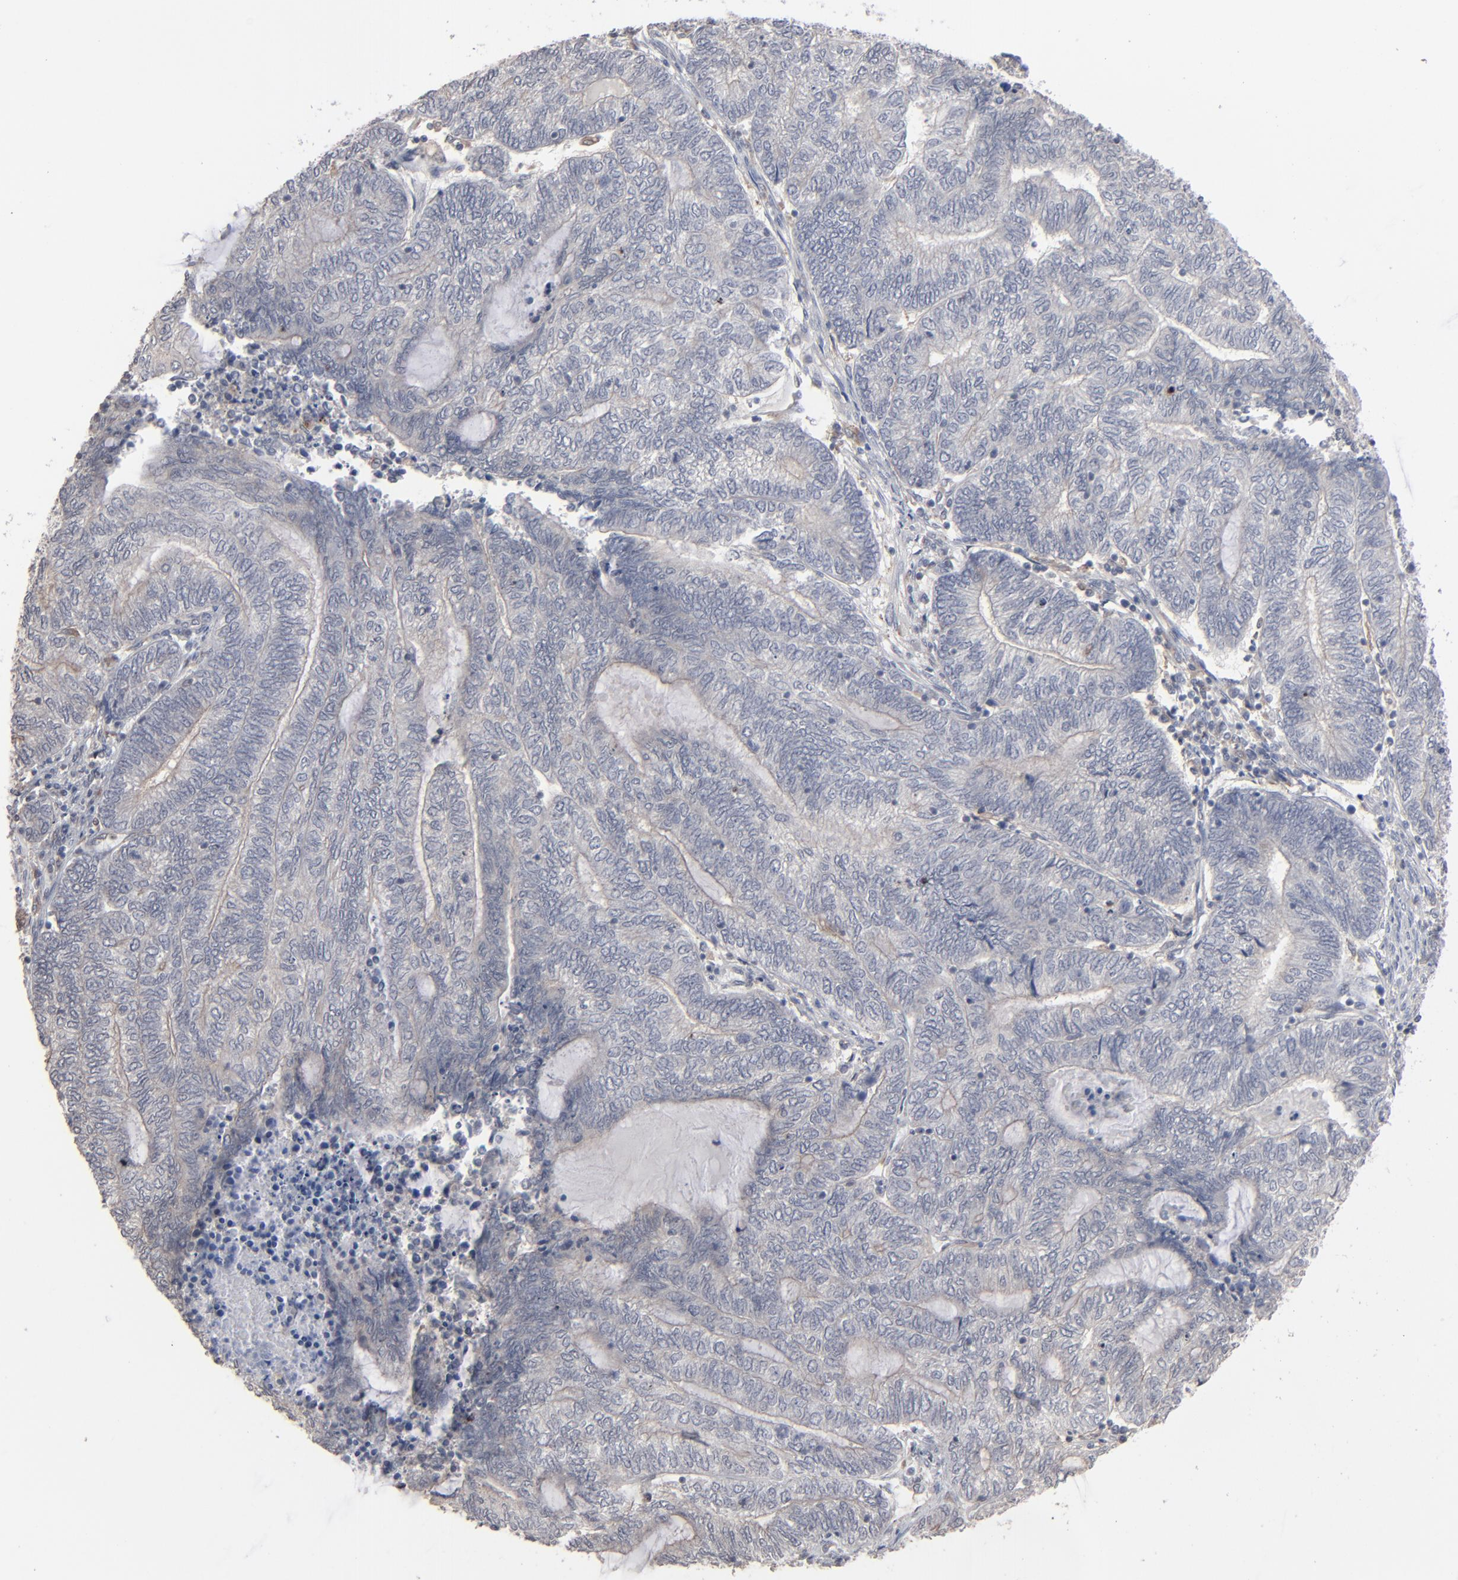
{"staining": {"intensity": "negative", "quantity": "none", "location": "none"}, "tissue": "endometrial cancer", "cell_type": "Tumor cells", "image_type": "cancer", "snomed": [{"axis": "morphology", "description": "Adenocarcinoma, NOS"}, {"axis": "topography", "description": "Uterus"}, {"axis": "topography", "description": "Endometrium"}], "caption": "Immunohistochemistry of human endometrial adenocarcinoma reveals no positivity in tumor cells.", "gene": "STAT4", "patient": {"sex": "female", "age": 70}}